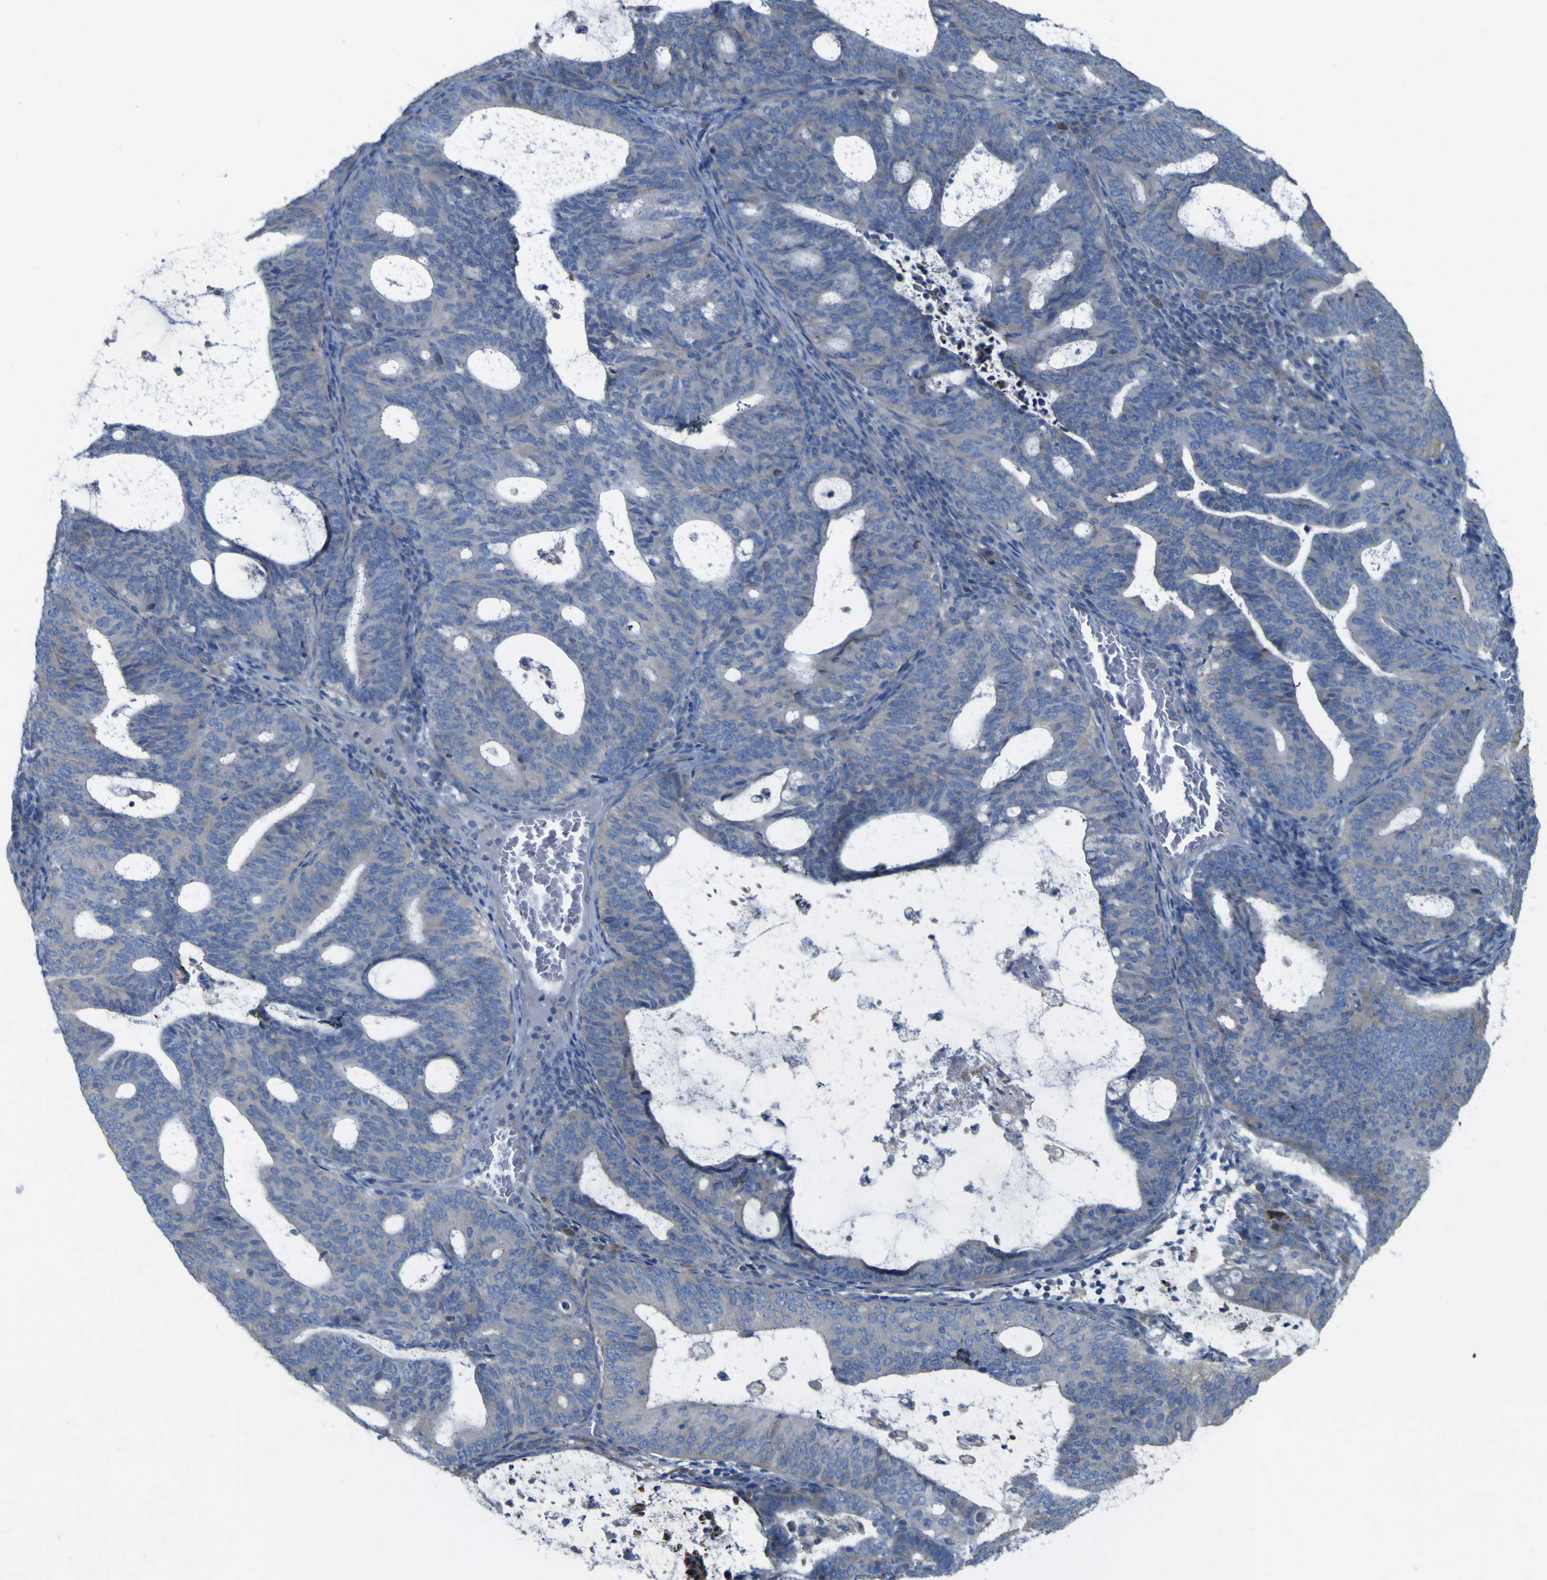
{"staining": {"intensity": "negative", "quantity": "none", "location": "none"}, "tissue": "endometrial cancer", "cell_type": "Tumor cells", "image_type": "cancer", "snomed": [{"axis": "morphology", "description": "Adenocarcinoma, NOS"}, {"axis": "topography", "description": "Uterus"}], "caption": "IHC of human adenocarcinoma (endometrial) shows no positivity in tumor cells.", "gene": "MYEOV", "patient": {"sex": "female", "age": 83}}